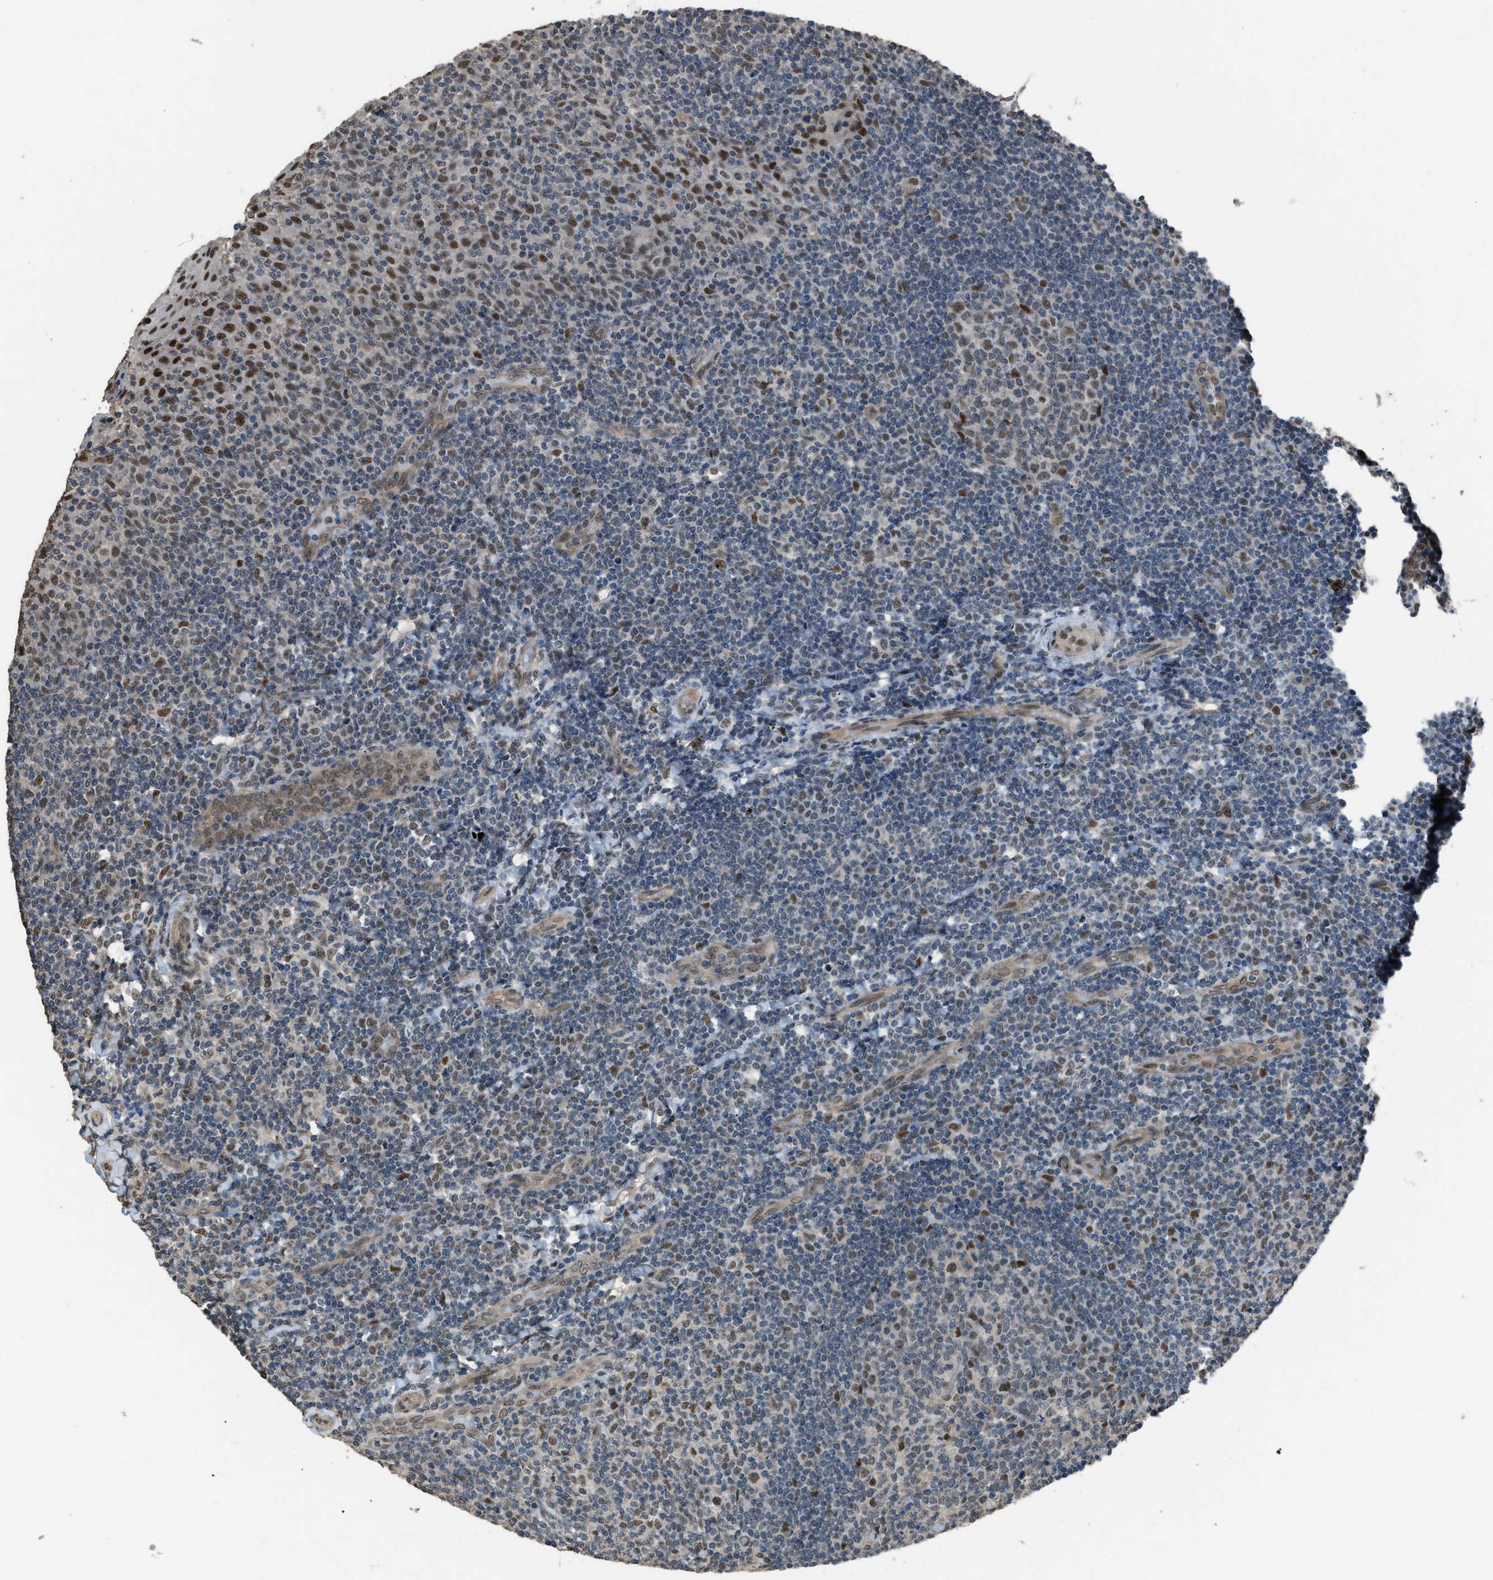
{"staining": {"intensity": "strong", "quantity": "<25%", "location": "nuclear"}, "tissue": "tonsil", "cell_type": "Germinal center cells", "image_type": "normal", "snomed": [{"axis": "morphology", "description": "Normal tissue, NOS"}, {"axis": "topography", "description": "Tonsil"}], "caption": "DAB (3,3'-diaminobenzidine) immunohistochemical staining of normal human tonsil demonstrates strong nuclear protein staining in about <25% of germinal center cells. The staining was performed using DAB (3,3'-diaminobenzidine), with brown indicating positive protein expression. Nuclei are stained blue with hematoxylin.", "gene": "KPNA6", "patient": {"sex": "female", "age": 19}}